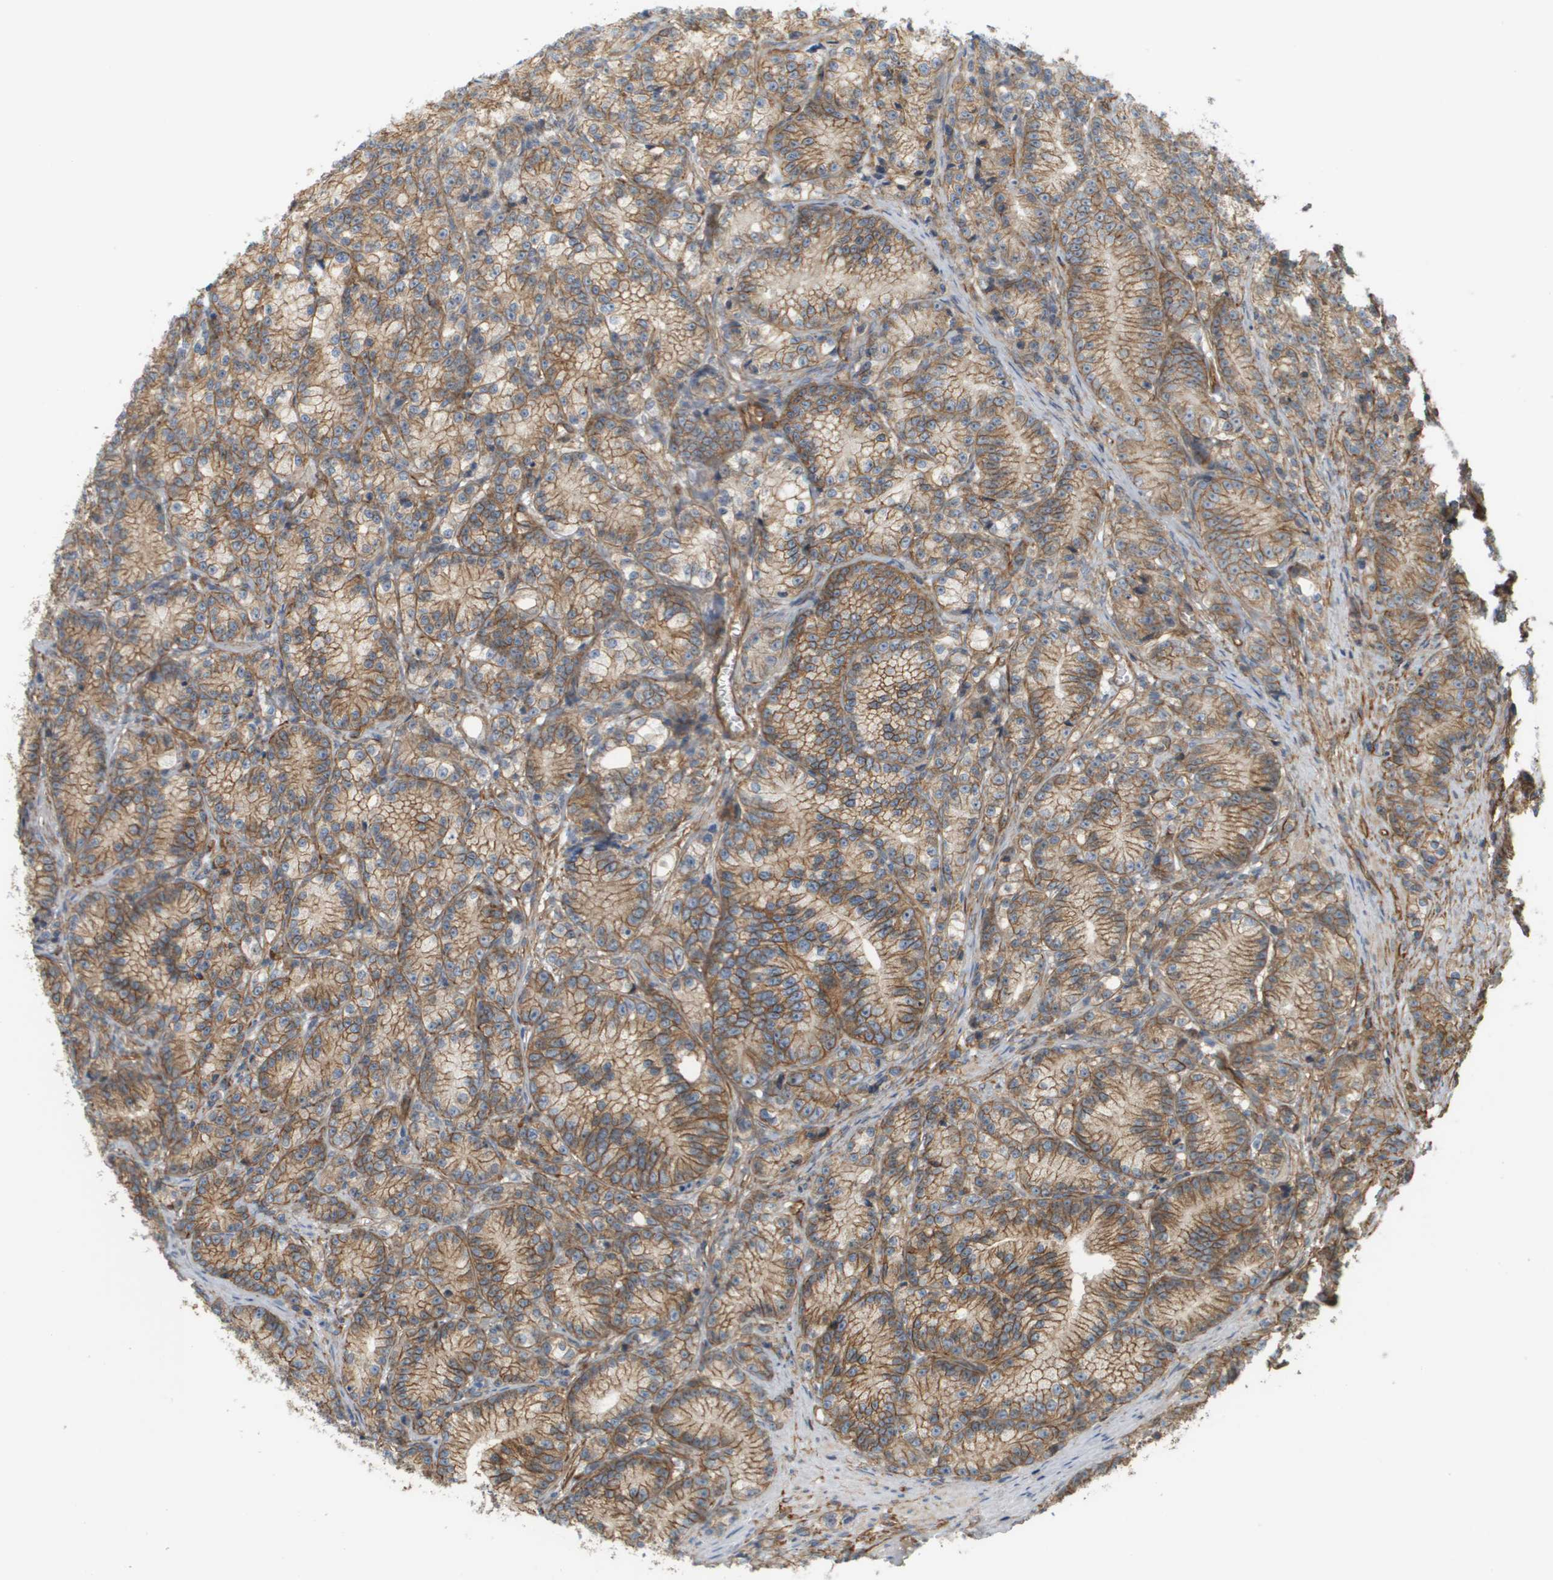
{"staining": {"intensity": "moderate", "quantity": ">75%", "location": "cytoplasmic/membranous"}, "tissue": "prostate cancer", "cell_type": "Tumor cells", "image_type": "cancer", "snomed": [{"axis": "morphology", "description": "Adenocarcinoma, Low grade"}, {"axis": "topography", "description": "Prostate"}], "caption": "A micrograph showing moderate cytoplasmic/membranous staining in approximately >75% of tumor cells in prostate cancer, as visualized by brown immunohistochemical staining.", "gene": "SGMS2", "patient": {"sex": "male", "age": 89}}